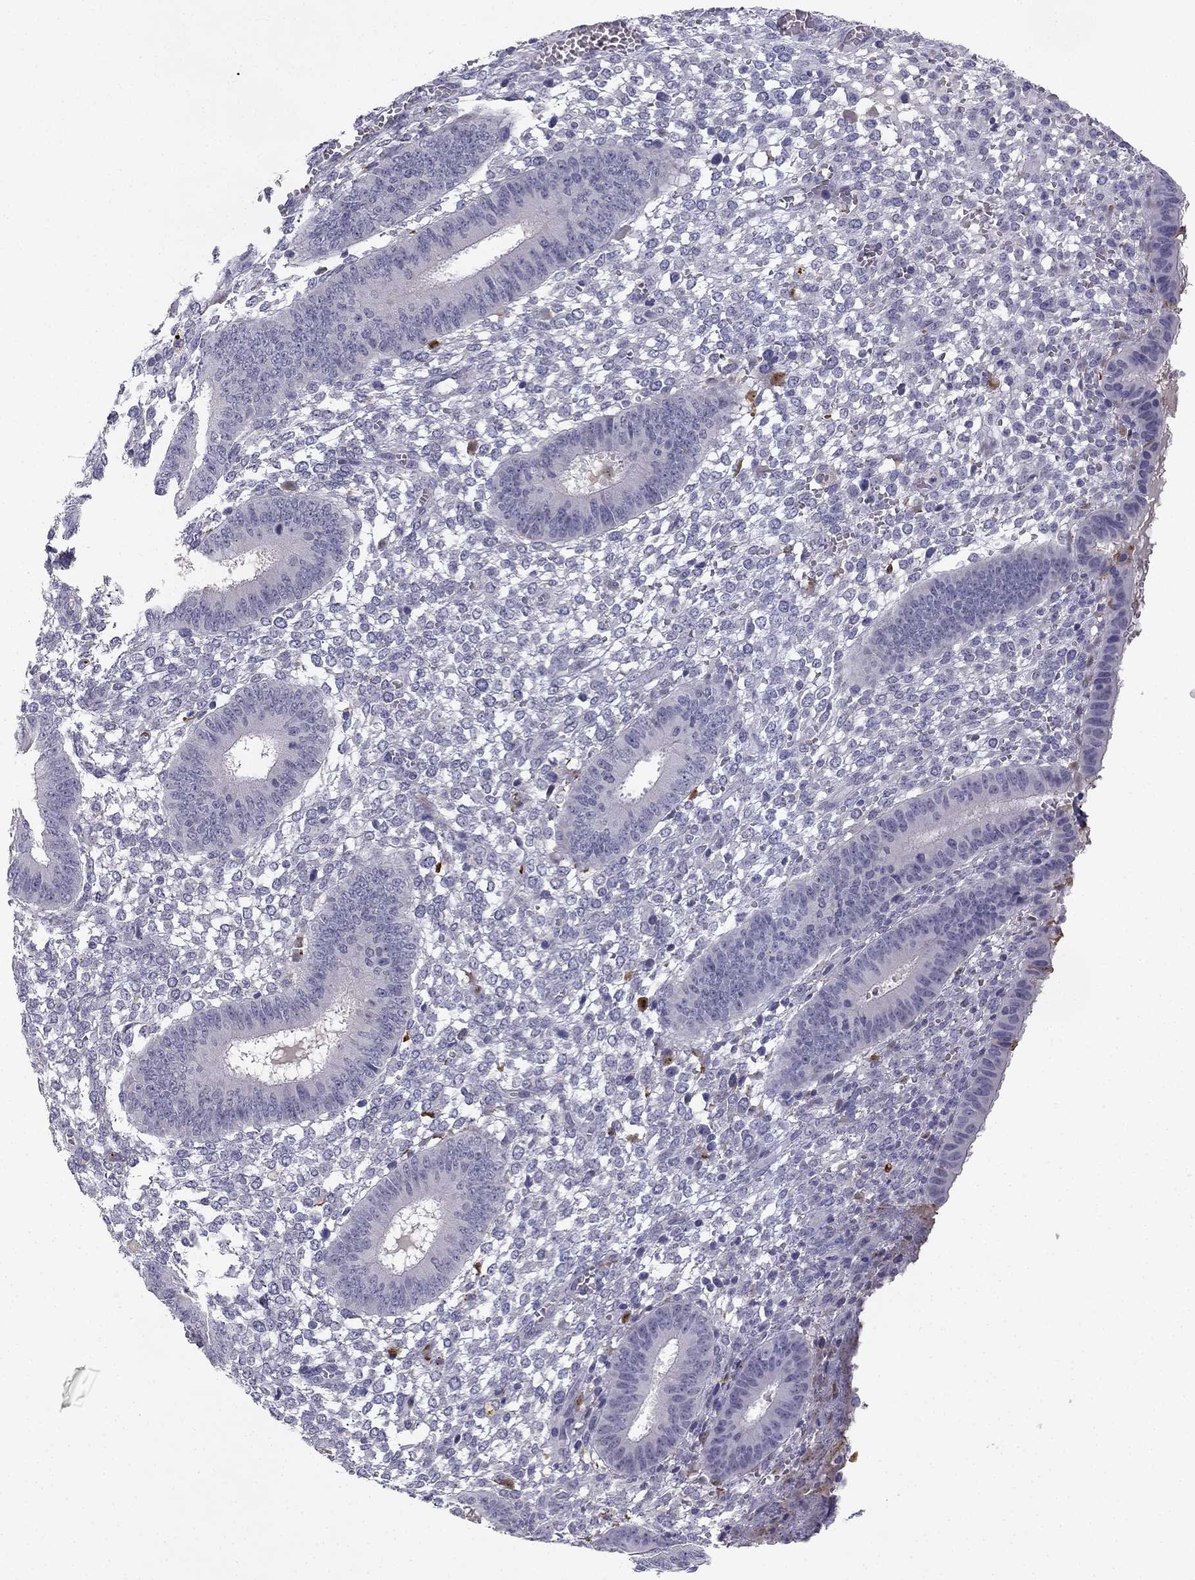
{"staining": {"intensity": "negative", "quantity": "none", "location": "none"}, "tissue": "endometrium", "cell_type": "Cells in endometrial stroma", "image_type": "normal", "snomed": [{"axis": "morphology", "description": "Normal tissue, NOS"}, {"axis": "topography", "description": "Endometrium"}], "caption": "The histopathology image shows no significant staining in cells in endometrial stroma of endometrium. (Stains: DAB (3,3'-diaminobenzidine) immunohistochemistry (IHC) with hematoxylin counter stain, Microscopy: brightfield microscopy at high magnification).", "gene": "SLC6A4", "patient": {"sex": "female", "age": 42}}